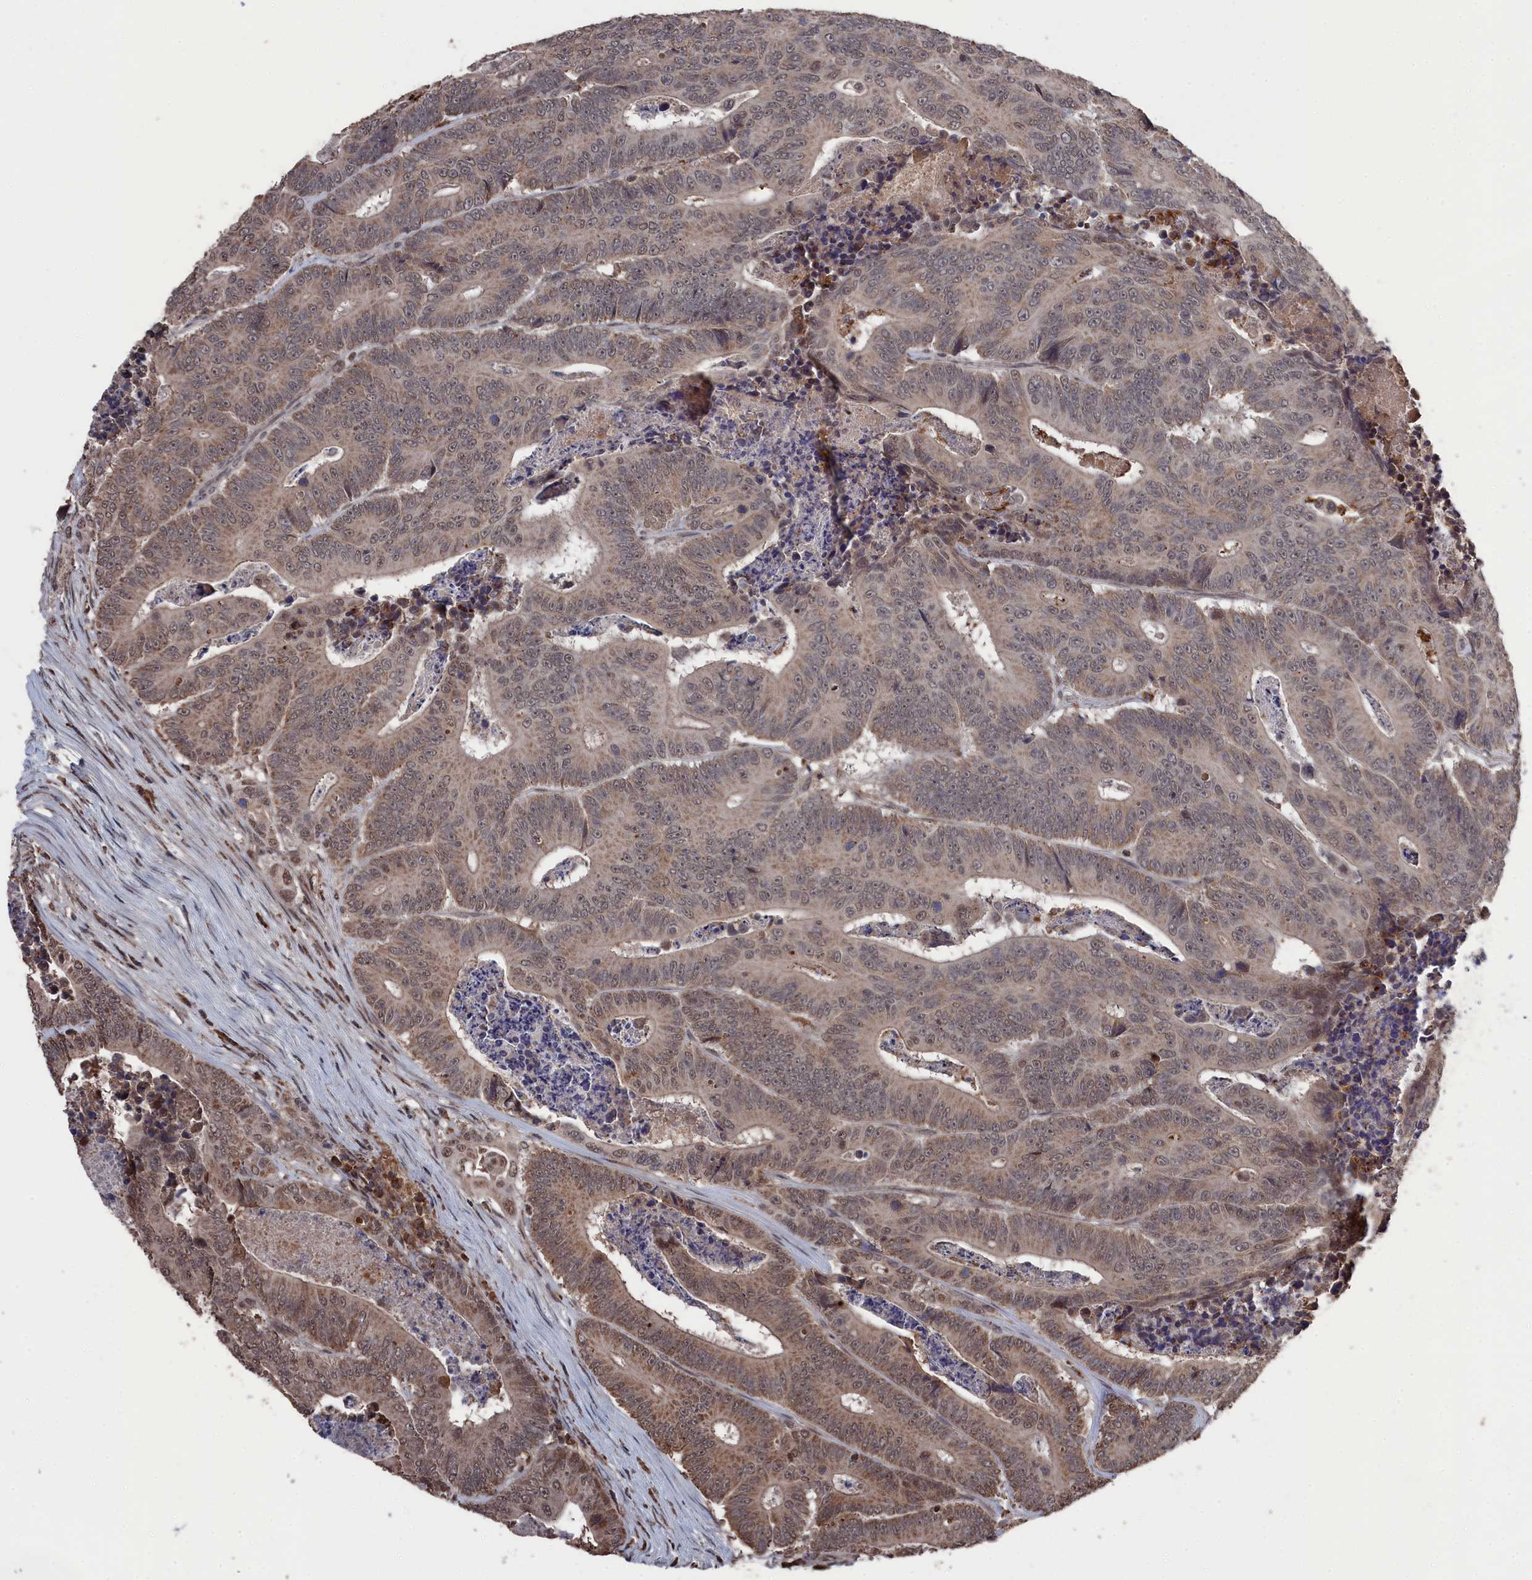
{"staining": {"intensity": "moderate", "quantity": ">75%", "location": "cytoplasmic/membranous,nuclear"}, "tissue": "colorectal cancer", "cell_type": "Tumor cells", "image_type": "cancer", "snomed": [{"axis": "morphology", "description": "Adenocarcinoma, NOS"}, {"axis": "topography", "description": "Colon"}], "caption": "Immunohistochemical staining of adenocarcinoma (colorectal) reveals medium levels of moderate cytoplasmic/membranous and nuclear protein staining in about >75% of tumor cells.", "gene": "CEACAM21", "patient": {"sex": "male", "age": 83}}